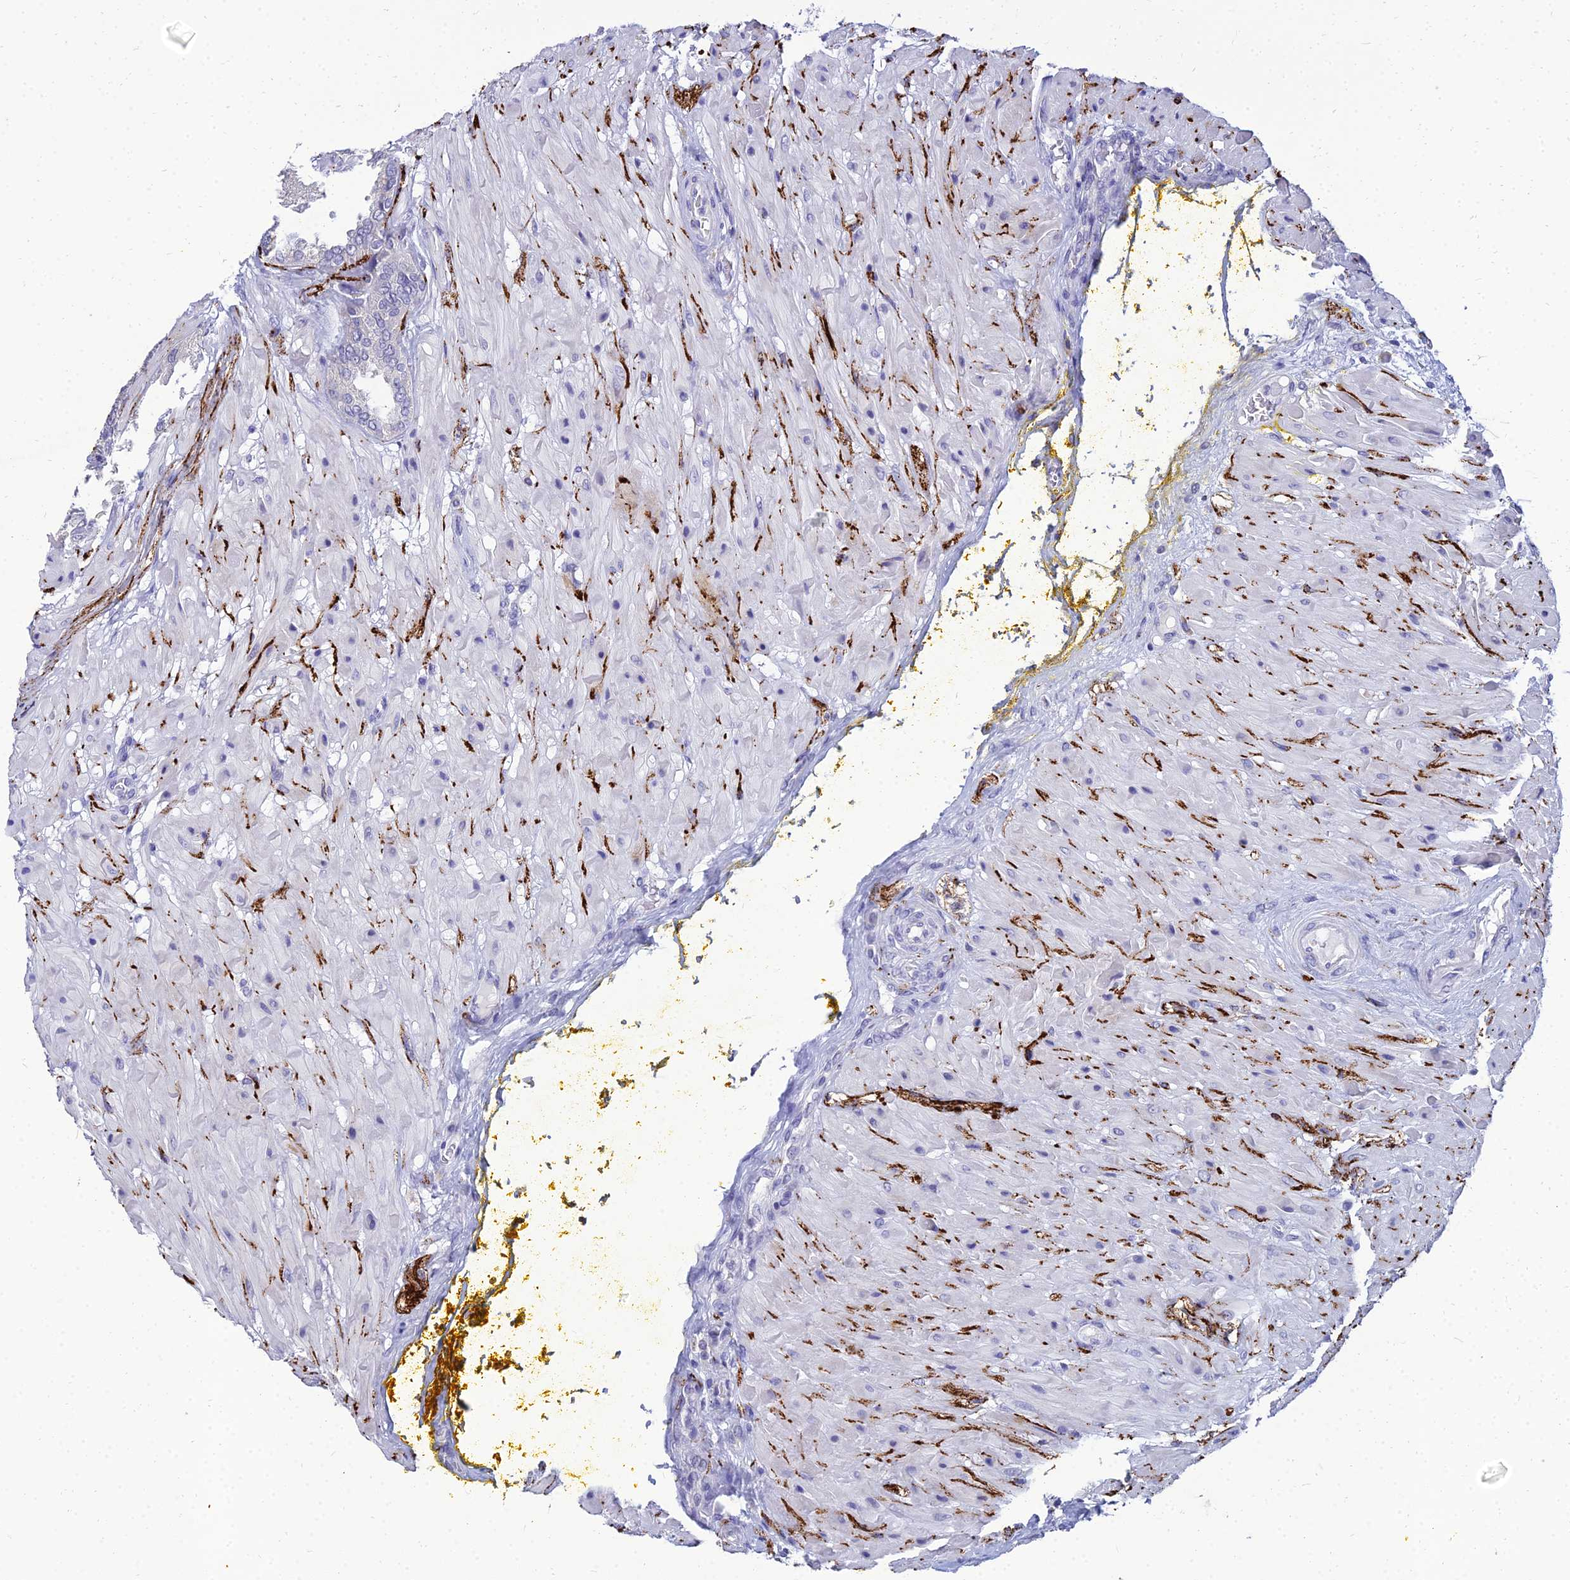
{"staining": {"intensity": "negative", "quantity": "none", "location": "none"}, "tissue": "seminal vesicle", "cell_type": "Glandular cells", "image_type": "normal", "snomed": [{"axis": "morphology", "description": "Normal tissue, NOS"}, {"axis": "topography", "description": "Seminal veicle"}], "caption": "Immunohistochemical staining of benign human seminal vesicle demonstrates no significant staining in glandular cells.", "gene": "NPY", "patient": {"sex": "male", "age": 63}}